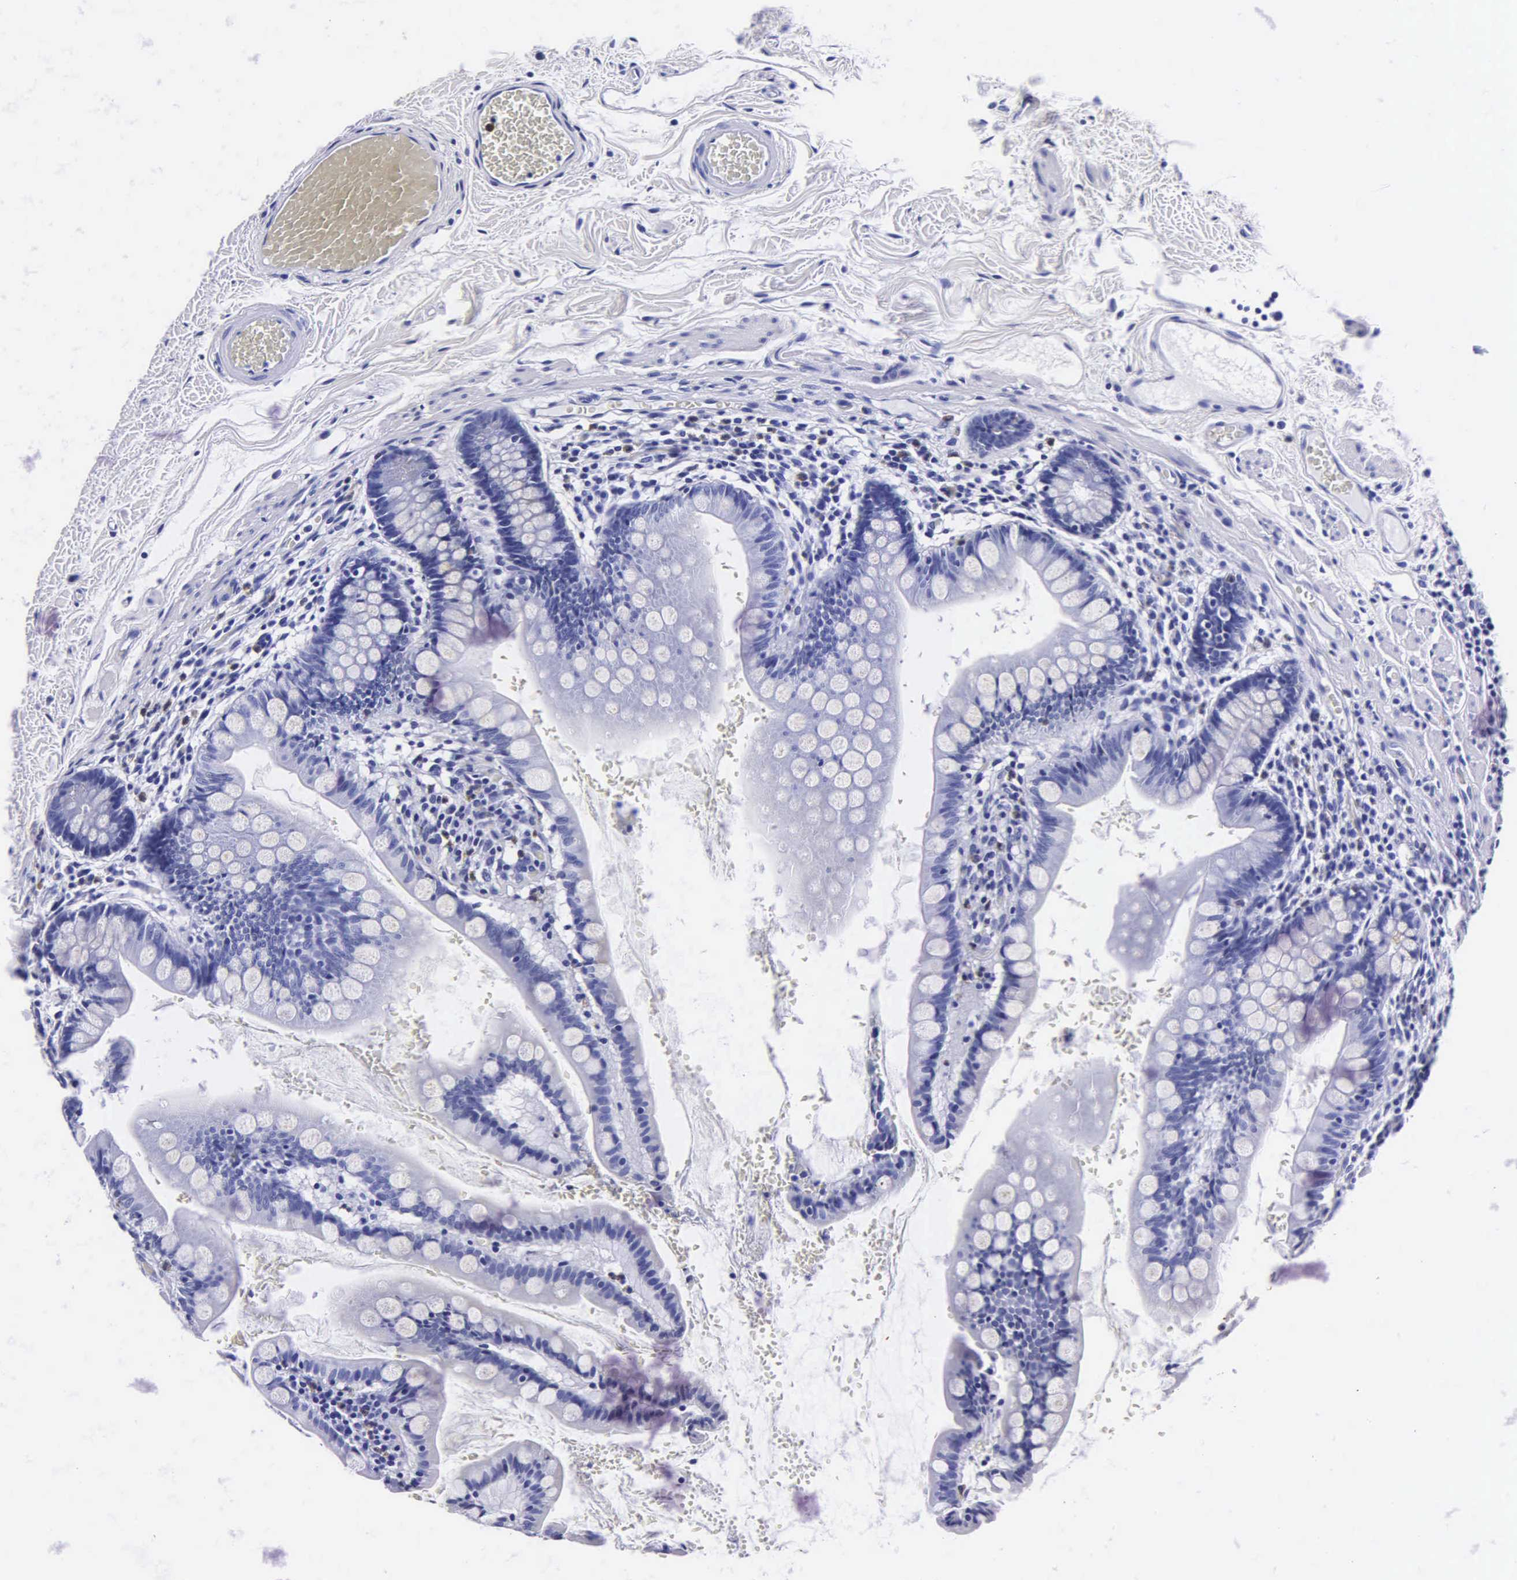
{"staining": {"intensity": "negative", "quantity": "none", "location": "none"}, "tissue": "colon", "cell_type": "Endothelial cells", "image_type": "normal", "snomed": [{"axis": "morphology", "description": "Normal tissue, NOS"}, {"axis": "topography", "description": "Colon"}], "caption": "The photomicrograph reveals no staining of endothelial cells in unremarkable colon. The staining was performed using DAB (3,3'-diaminobenzidine) to visualize the protein expression in brown, while the nuclei were stained in blue with hematoxylin (Magnification: 20x).", "gene": "MB", "patient": {"sex": "male", "age": 54}}